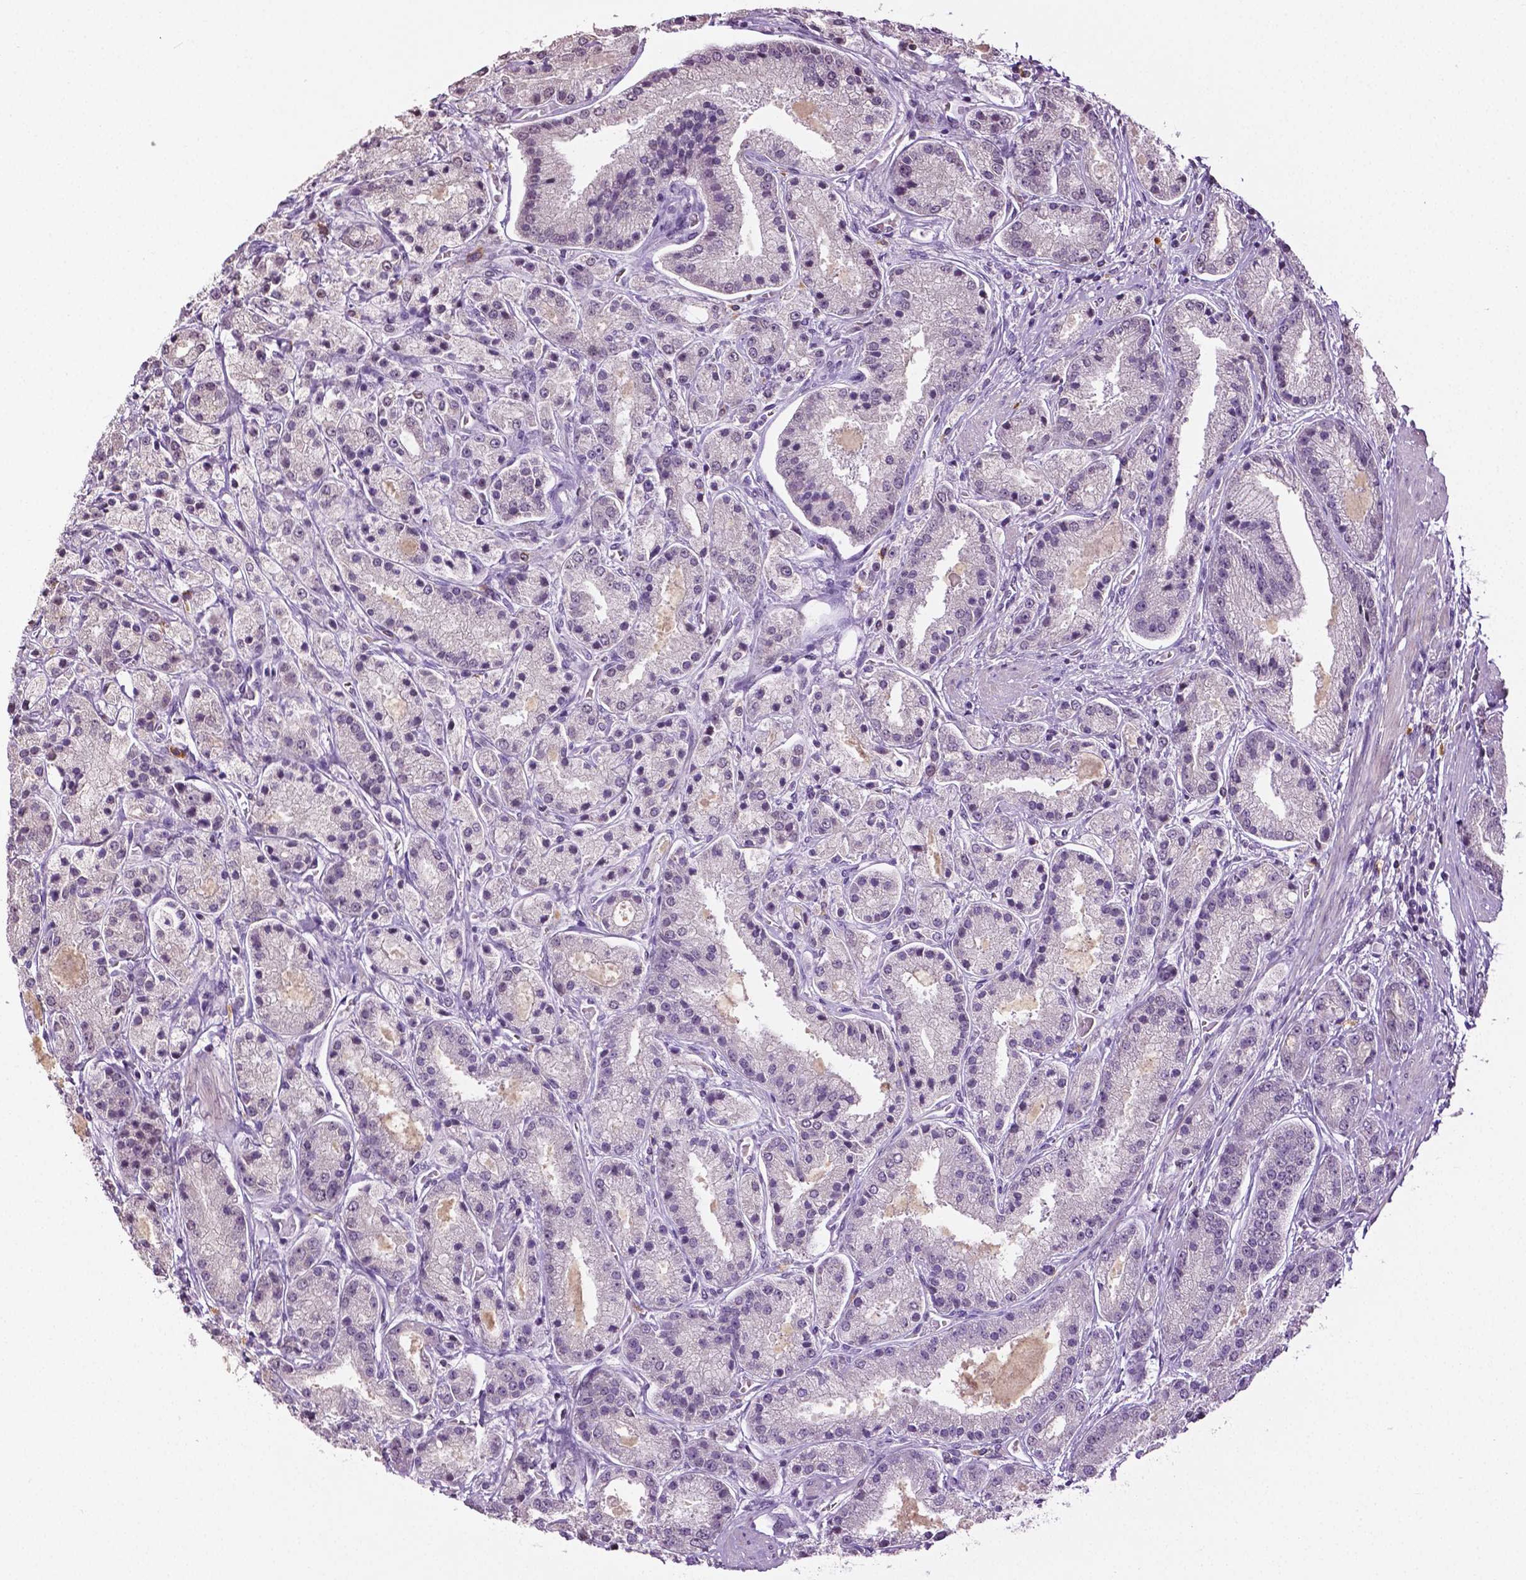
{"staining": {"intensity": "negative", "quantity": "none", "location": "none"}, "tissue": "prostate cancer", "cell_type": "Tumor cells", "image_type": "cancer", "snomed": [{"axis": "morphology", "description": "Adenocarcinoma, High grade"}, {"axis": "topography", "description": "Prostate"}], "caption": "This is an immunohistochemistry (IHC) photomicrograph of human prostate adenocarcinoma (high-grade). There is no positivity in tumor cells.", "gene": "DLX5", "patient": {"sex": "male", "age": 67}}